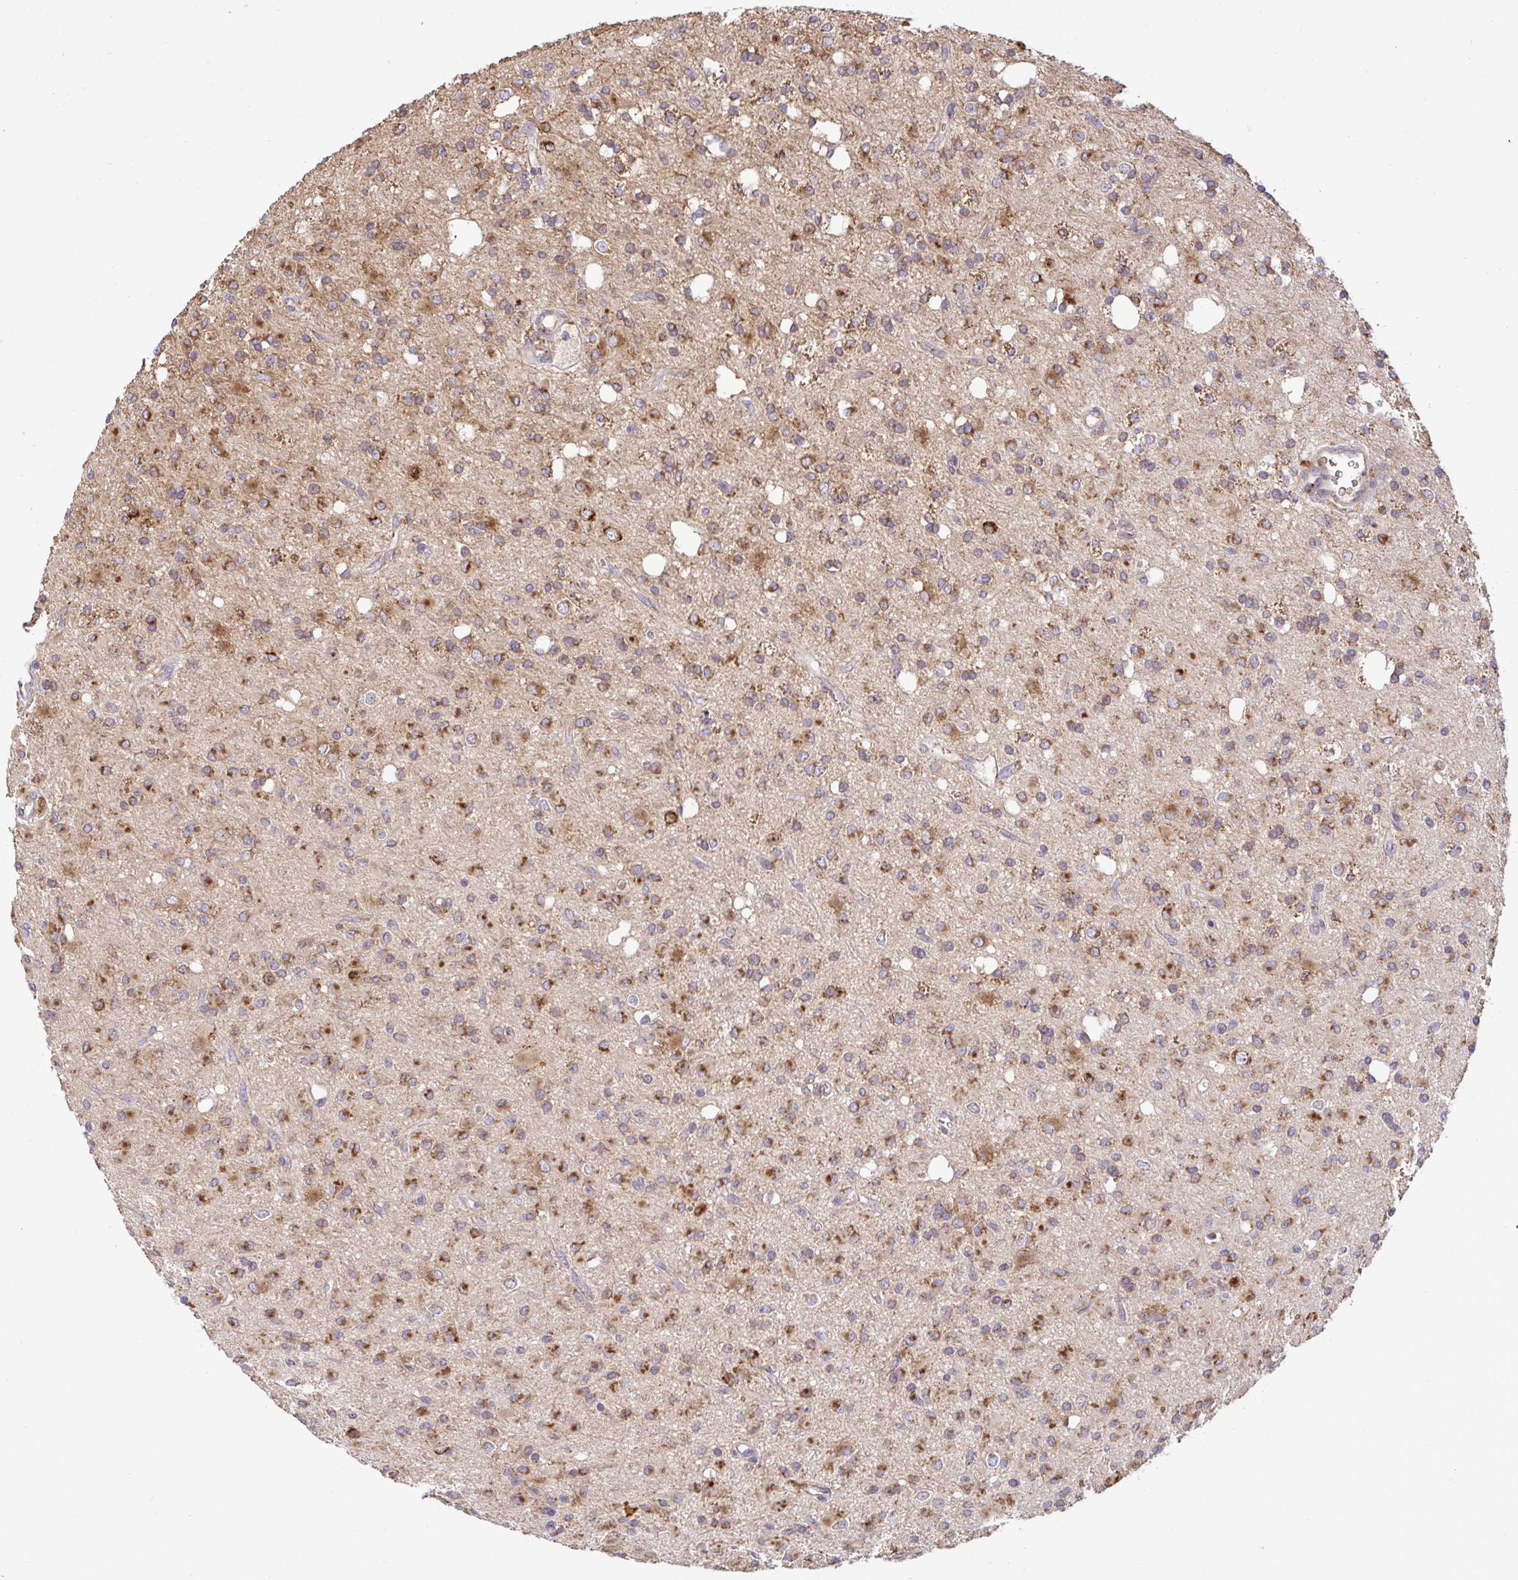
{"staining": {"intensity": "strong", "quantity": ">75%", "location": "cytoplasmic/membranous"}, "tissue": "glioma", "cell_type": "Tumor cells", "image_type": "cancer", "snomed": [{"axis": "morphology", "description": "Glioma, malignant, Low grade"}, {"axis": "topography", "description": "Brain"}], "caption": "There is high levels of strong cytoplasmic/membranous expression in tumor cells of malignant glioma (low-grade), as demonstrated by immunohistochemical staining (brown color).", "gene": "VTI1B", "patient": {"sex": "female", "age": 33}}